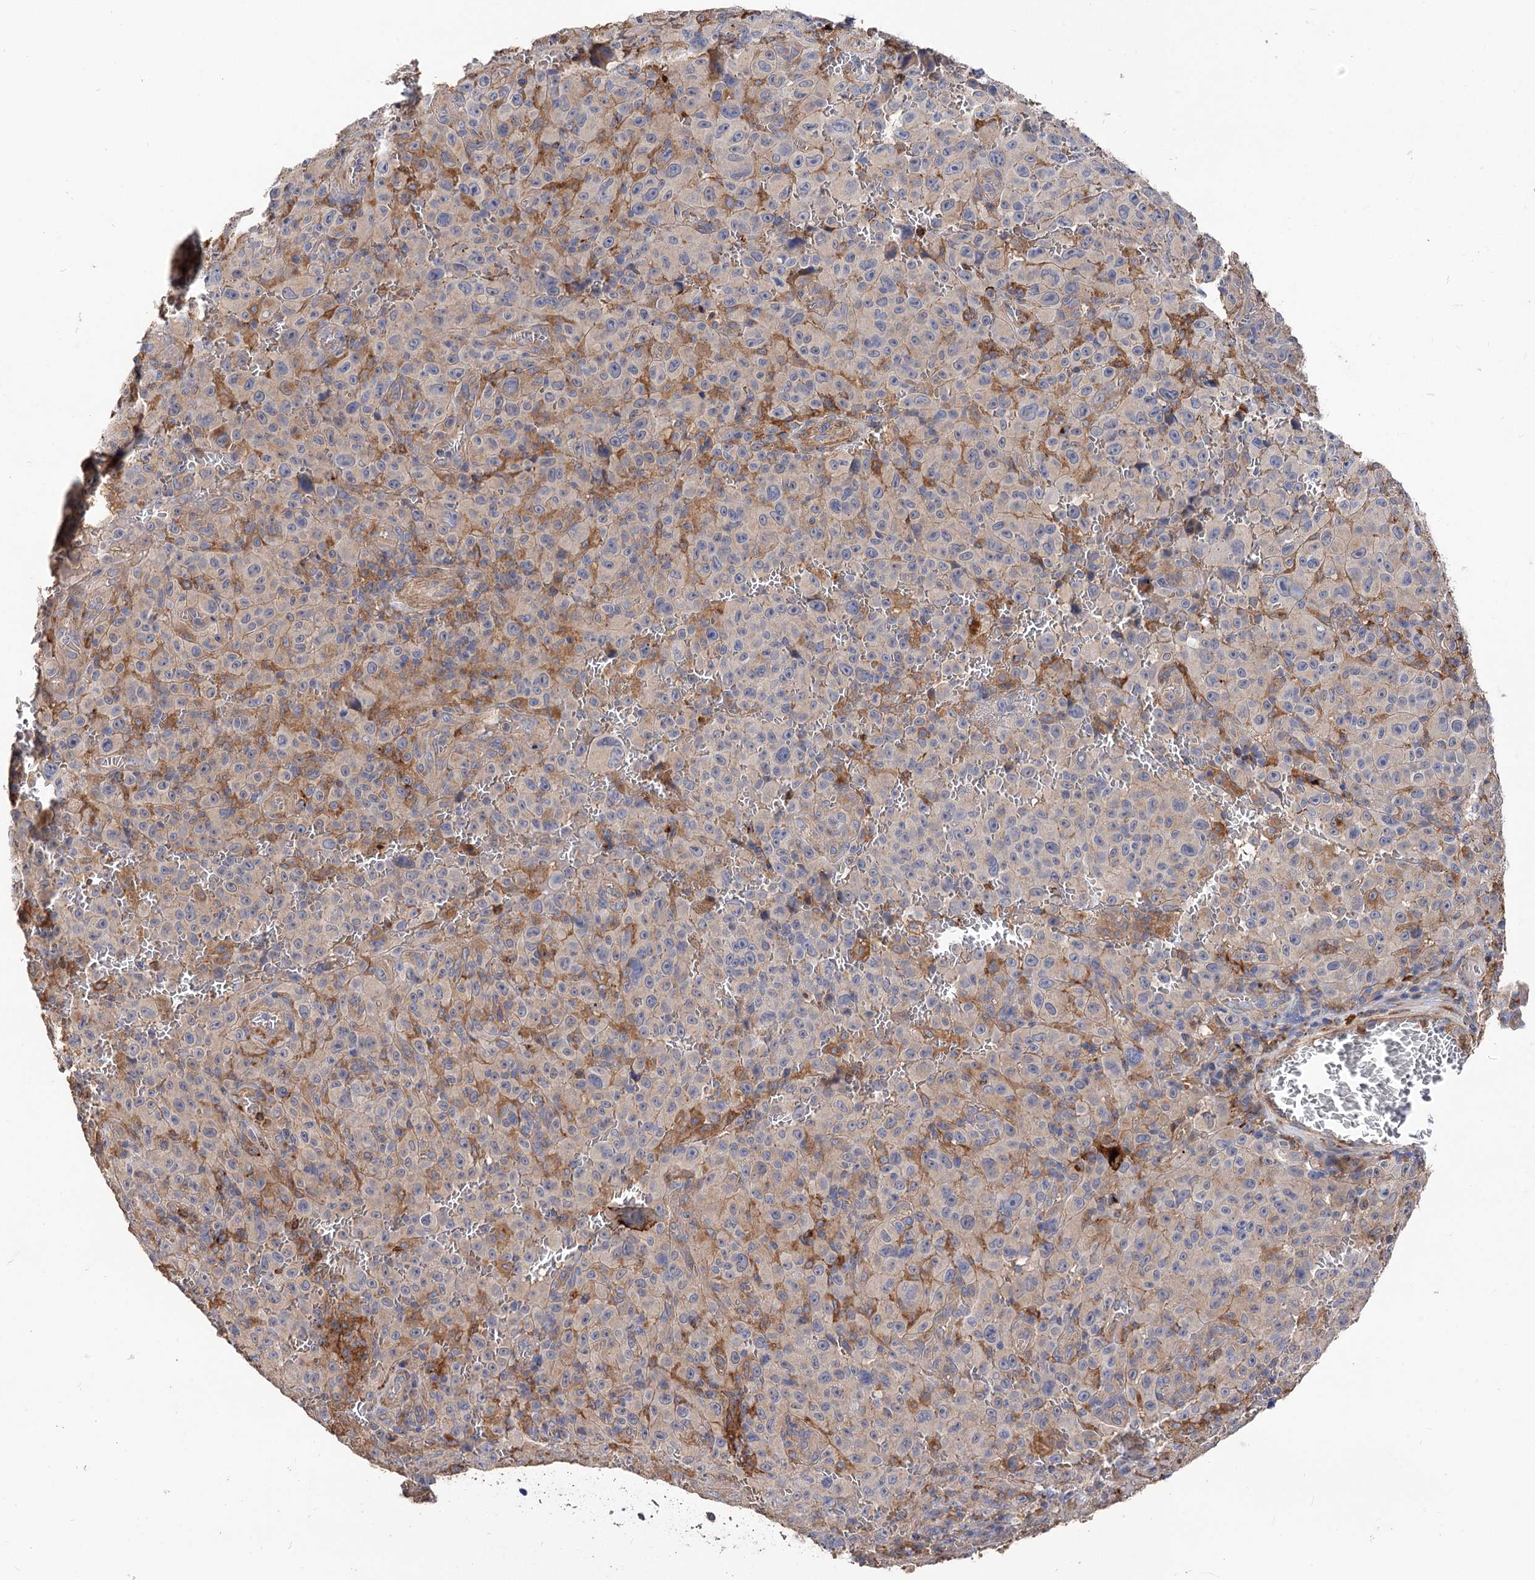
{"staining": {"intensity": "negative", "quantity": "none", "location": "none"}, "tissue": "melanoma", "cell_type": "Tumor cells", "image_type": "cancer", "snomed": [{"axis": "morphology", "description": "Malignant melanoma, NOS"}, {"axis": "topography", "description": "Skin"}], "caption": "Immunohistochemical staining of melanoma exhibits no significant positivity in tumor cells.", "gene": "CSAD", "patient": {"sex": "female", "age": 82}}